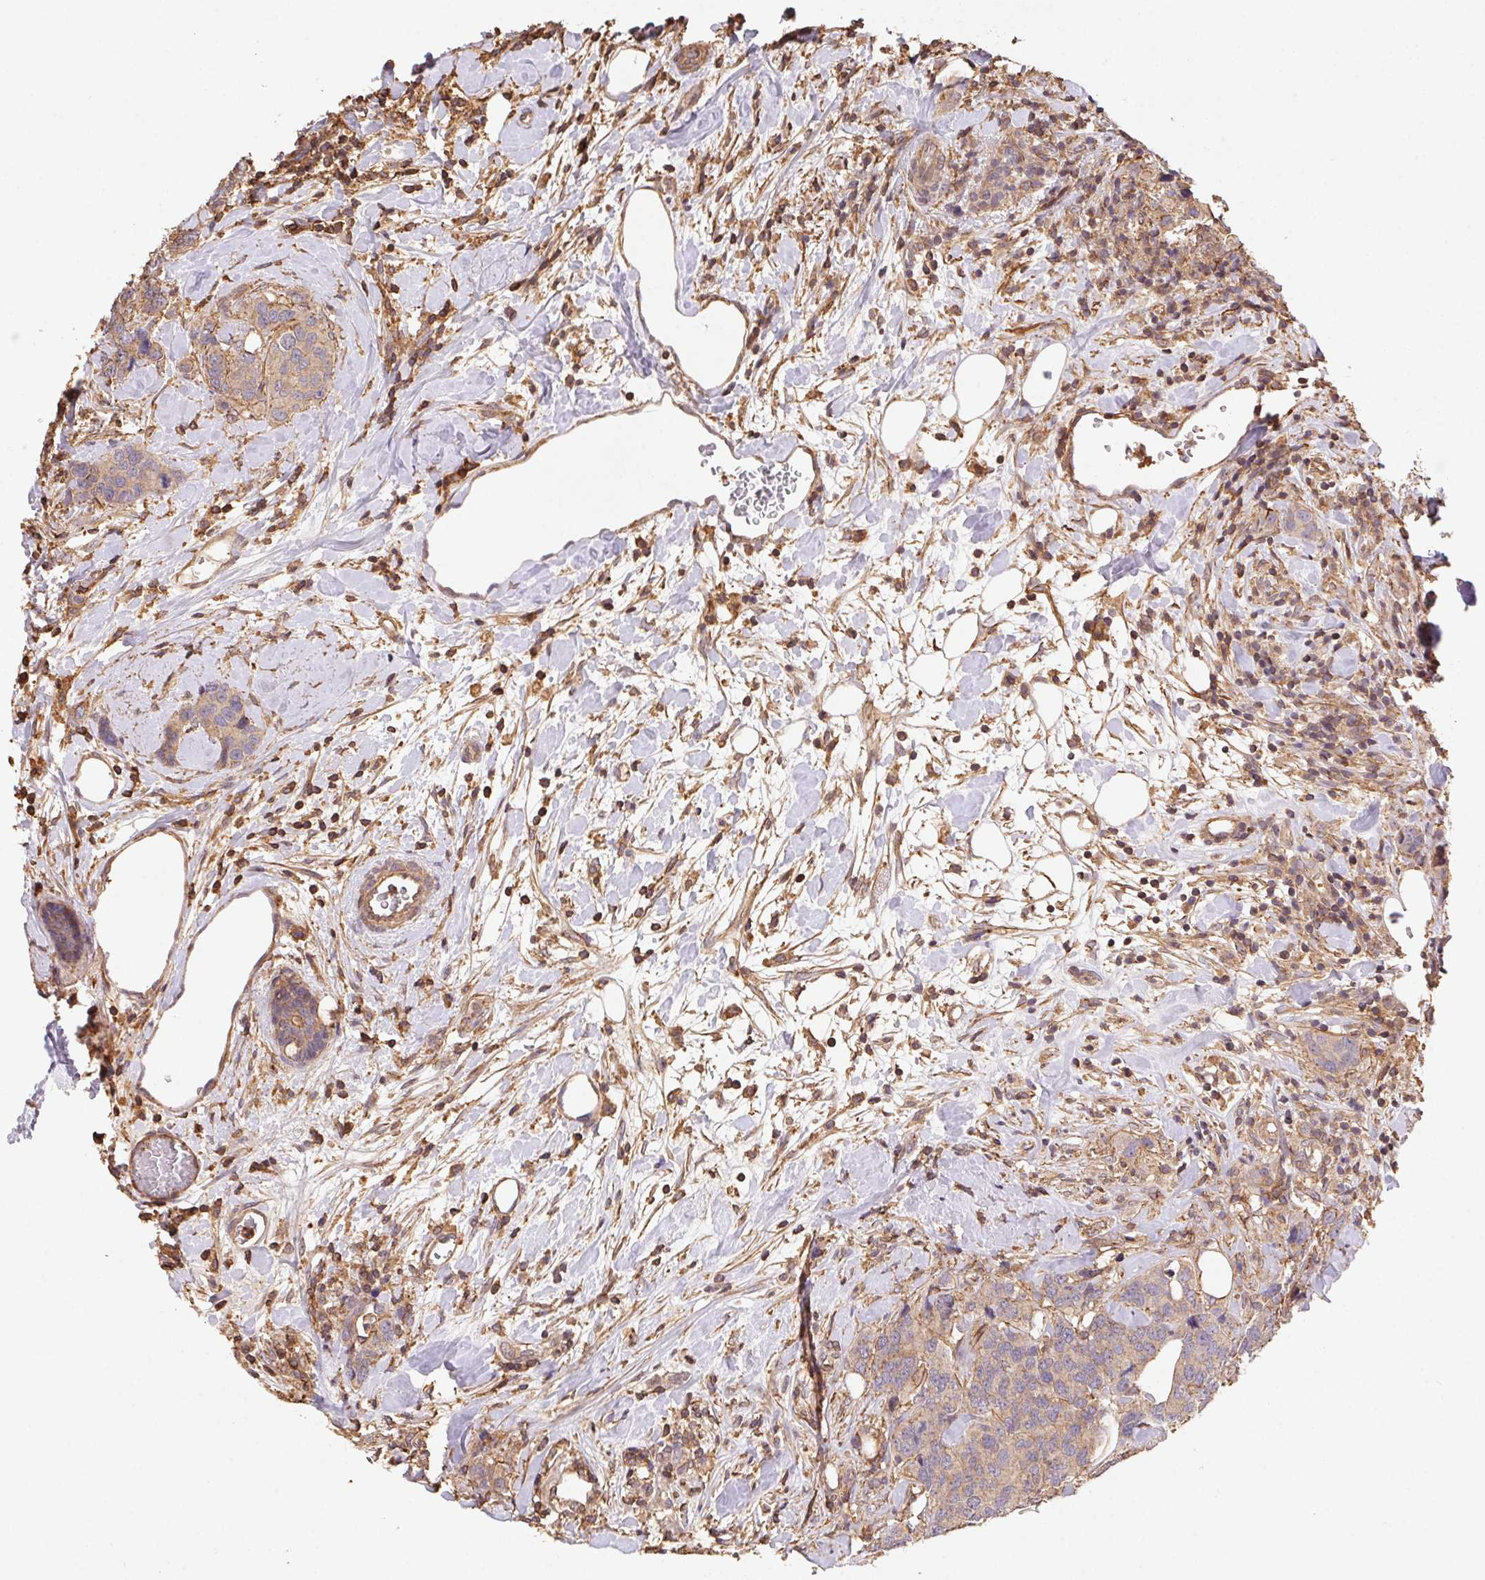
{"staining": {"intensity": "weak", "quantity": ">75%", "location": "cytoplasmic/membranous"}, "tissue": "breast cancer", "cell_type": "Tumor cells", "image_type": "cancer", "snomed": [{"axis": "morphology", "description": "Lobular carcinoma"}, {"axis": "topography", "description": "Breast"}], "caption": "Lobular carcinoma (breast) tissue reveals weak cytoplasmic/membranous staining in approximately >75% of tumor cells", "gene": "ATG10", "patient": {"sex": "female", "age": 59}}